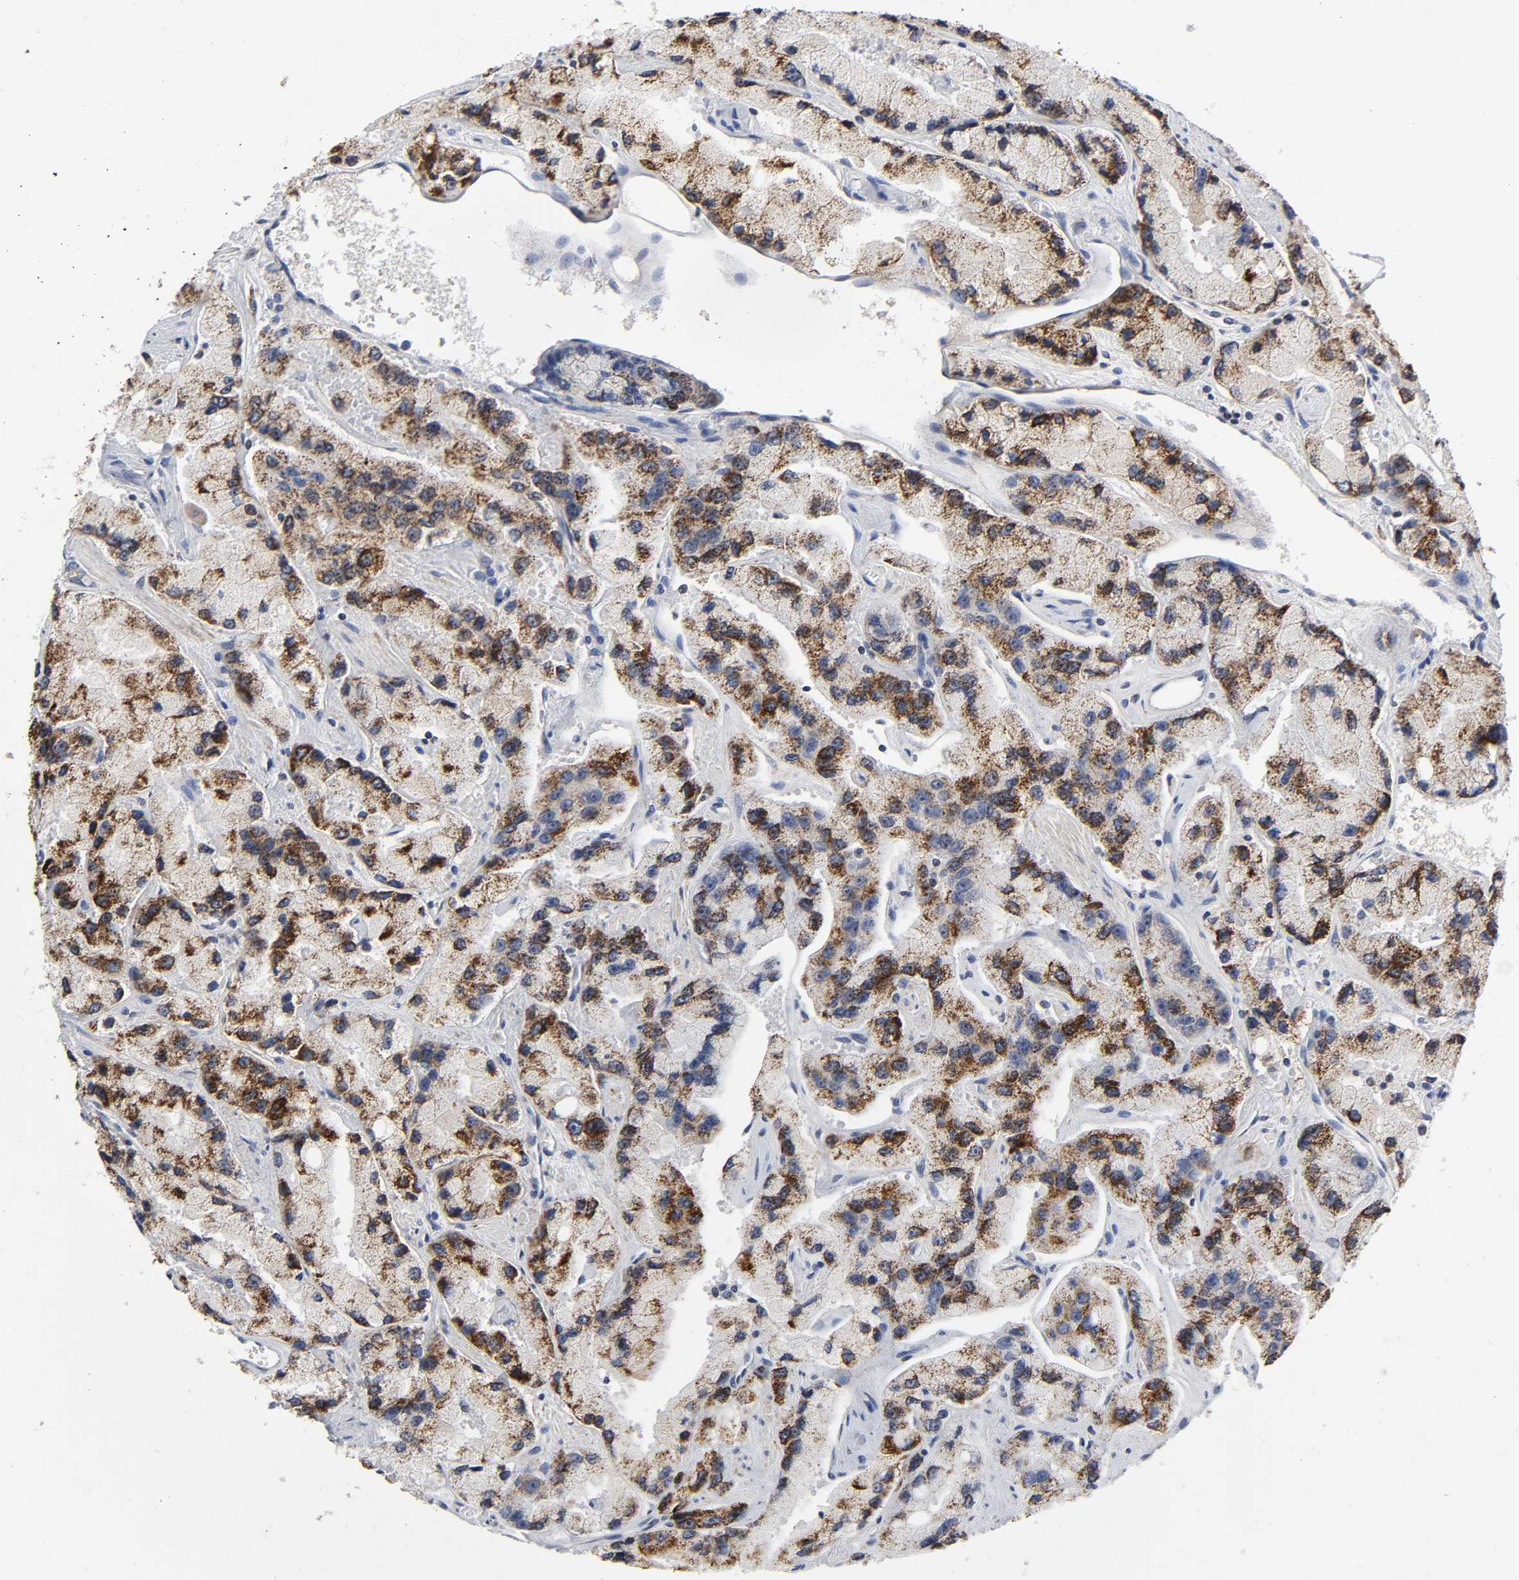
{"staining": {"intensity": "moderate", "quantity": ">75%", "location": "cytoplasmic/membranous"}, "tissue": "prostate cancer", "cell_type": "Tumor cells", "image_type": "cancer", "snomed": [{"axis": "morphology", "description": "Adenocarcinoma, High grade"}, {"axis": "topography", "description": "Prostate"}], "caption": "The image shows a brown stain indicating the presence of a protein in the cytoplasmic/membranous of tumor cells in prostate cancer (adenocarcinoma (high-grade)). The staining was performed using DAB (3,3'-diaminobenzidine), with brown indicating positive protein expression. Nuclei are stained blue with hematoxylin.", "gene": "AOPEP", "patient": {"sex": "male", "age": 58}}